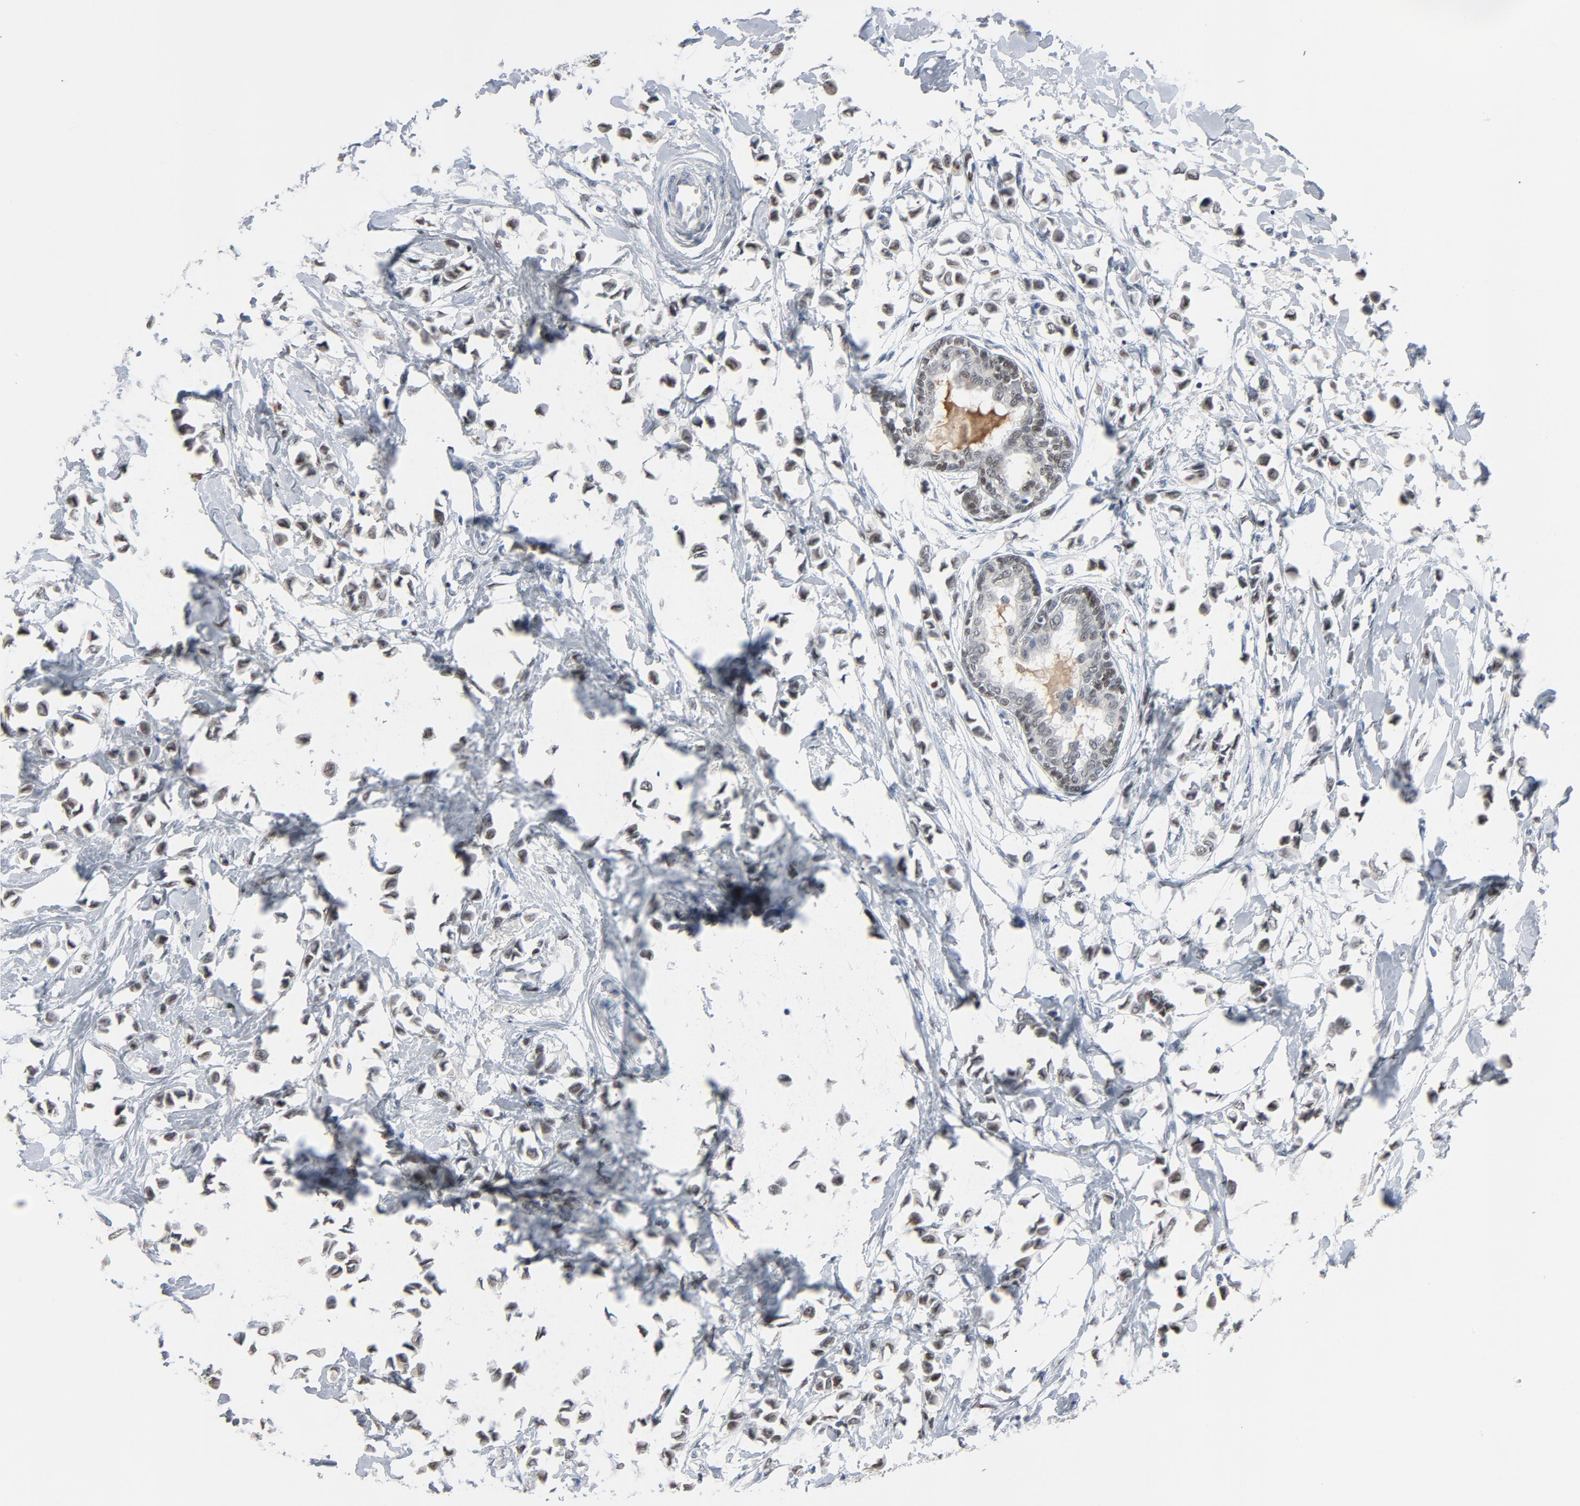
{"staining": {"intensity": "negative", "quantity": "none", "location": "none"}, "tissue": "breast cancer", "cell_type": "Tumor cells", "image_type": "cancer", "snomed": [{"axis": "morphology", "description": "Lobular carcinoma"}, {"axis": "topography", "description": "Breast"}], "caption": "High power microscopy histopathology image of an IHC histopathology image of breast cancer, revealing no significant positivity in tumor cells.", "gene": "FOXP1", "patient": {"sex": "female", "age": 51}}